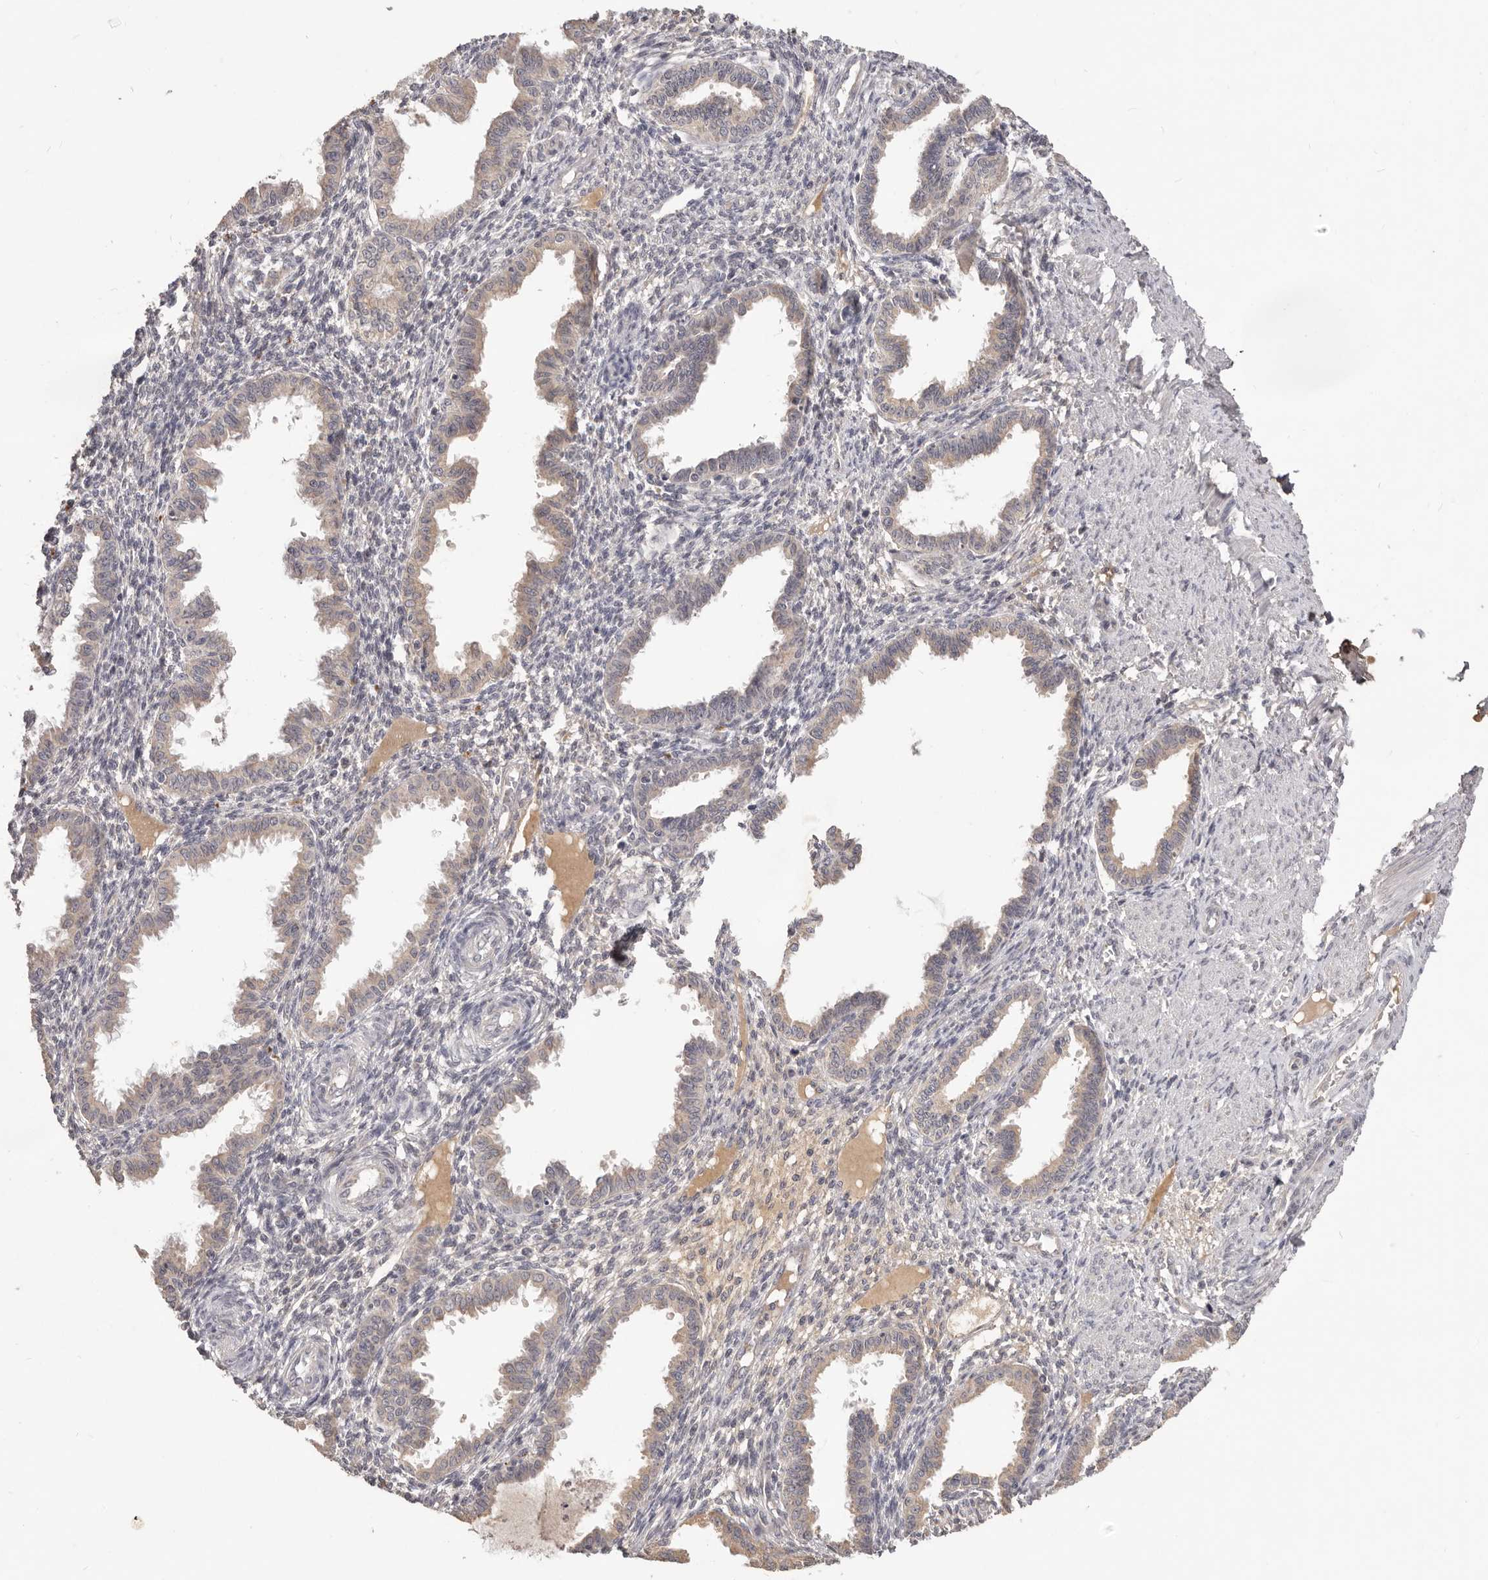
{"staining": {"intensity": "negative", "quantity": "none", "location": "none"}, "tissue": "endometrium", "cell_type": "Cells in endometrial stroma", "image_type": "normal", "snomed": [{"axis": "morphology", "description": "Normal tissue, NOS"}, {"axis": "topography", "description": "Endometrium"}], "caption": "Immunohistochemistry (IHC) of normal endometrium exhibits no expression in cells in endometrial stroma.", "gene": "TSPAN13", "patient": {"sex": "female", "age": 33}}